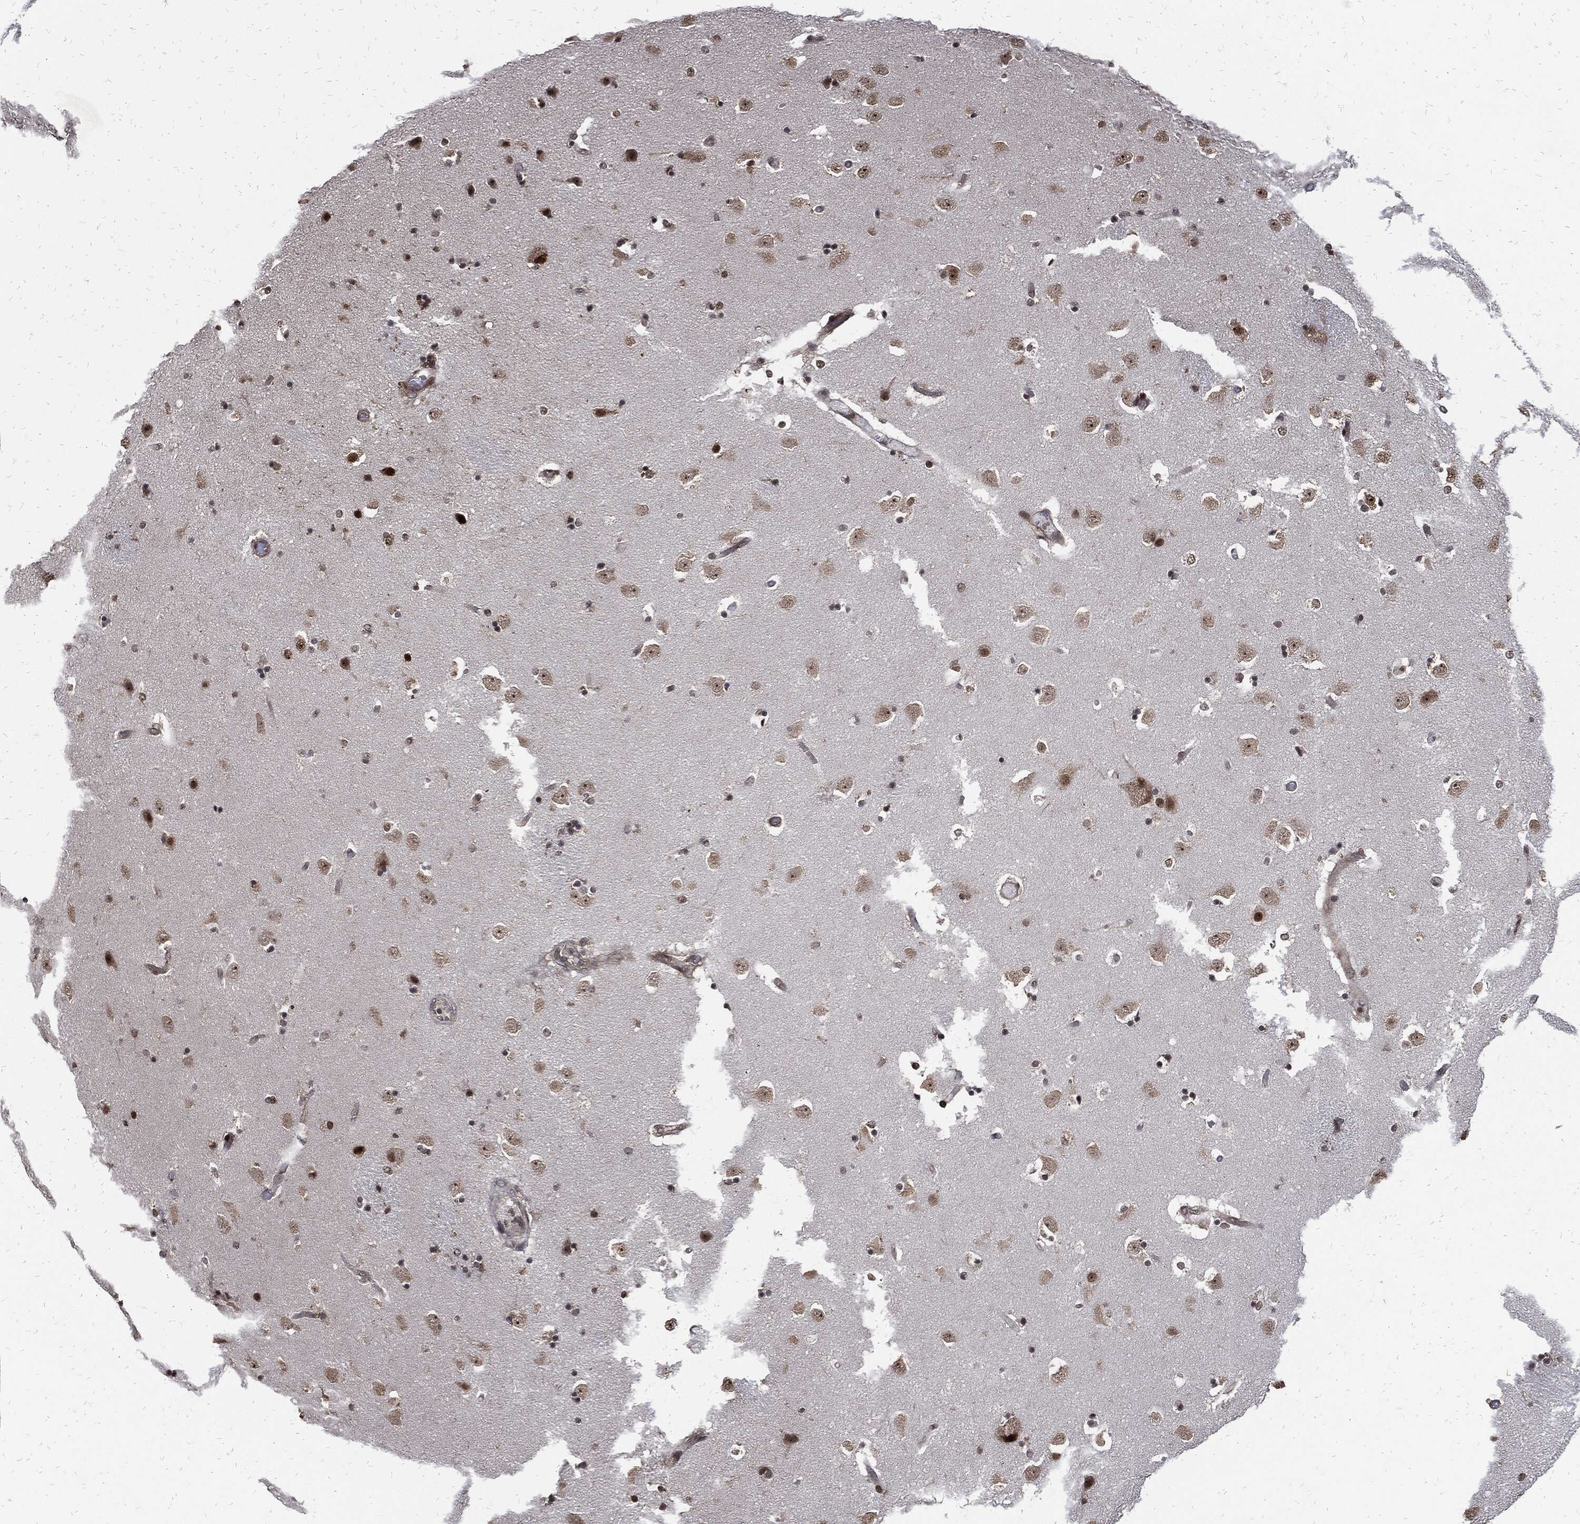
{"staining": {"intensity": "strong", "quantity": "<25%", "location": "nuclear"}, "tissue": "caudate", "cell_type": "Glial cells", "image_type": "normal", "snomed": [{"axis": "morphology", "description": "Normal tissue, NOS"}, {"axis": "topography", "description": "Lateral ventricle wall"}], "caption": "Immunohistochemistry (IHC) (DAB) staining of benign human caudate exhibits strong nuclear protein staining in approximately <25% of glial cells.", "gene": "ZNF775", "patient": {"sex": "male", "age": 51}}